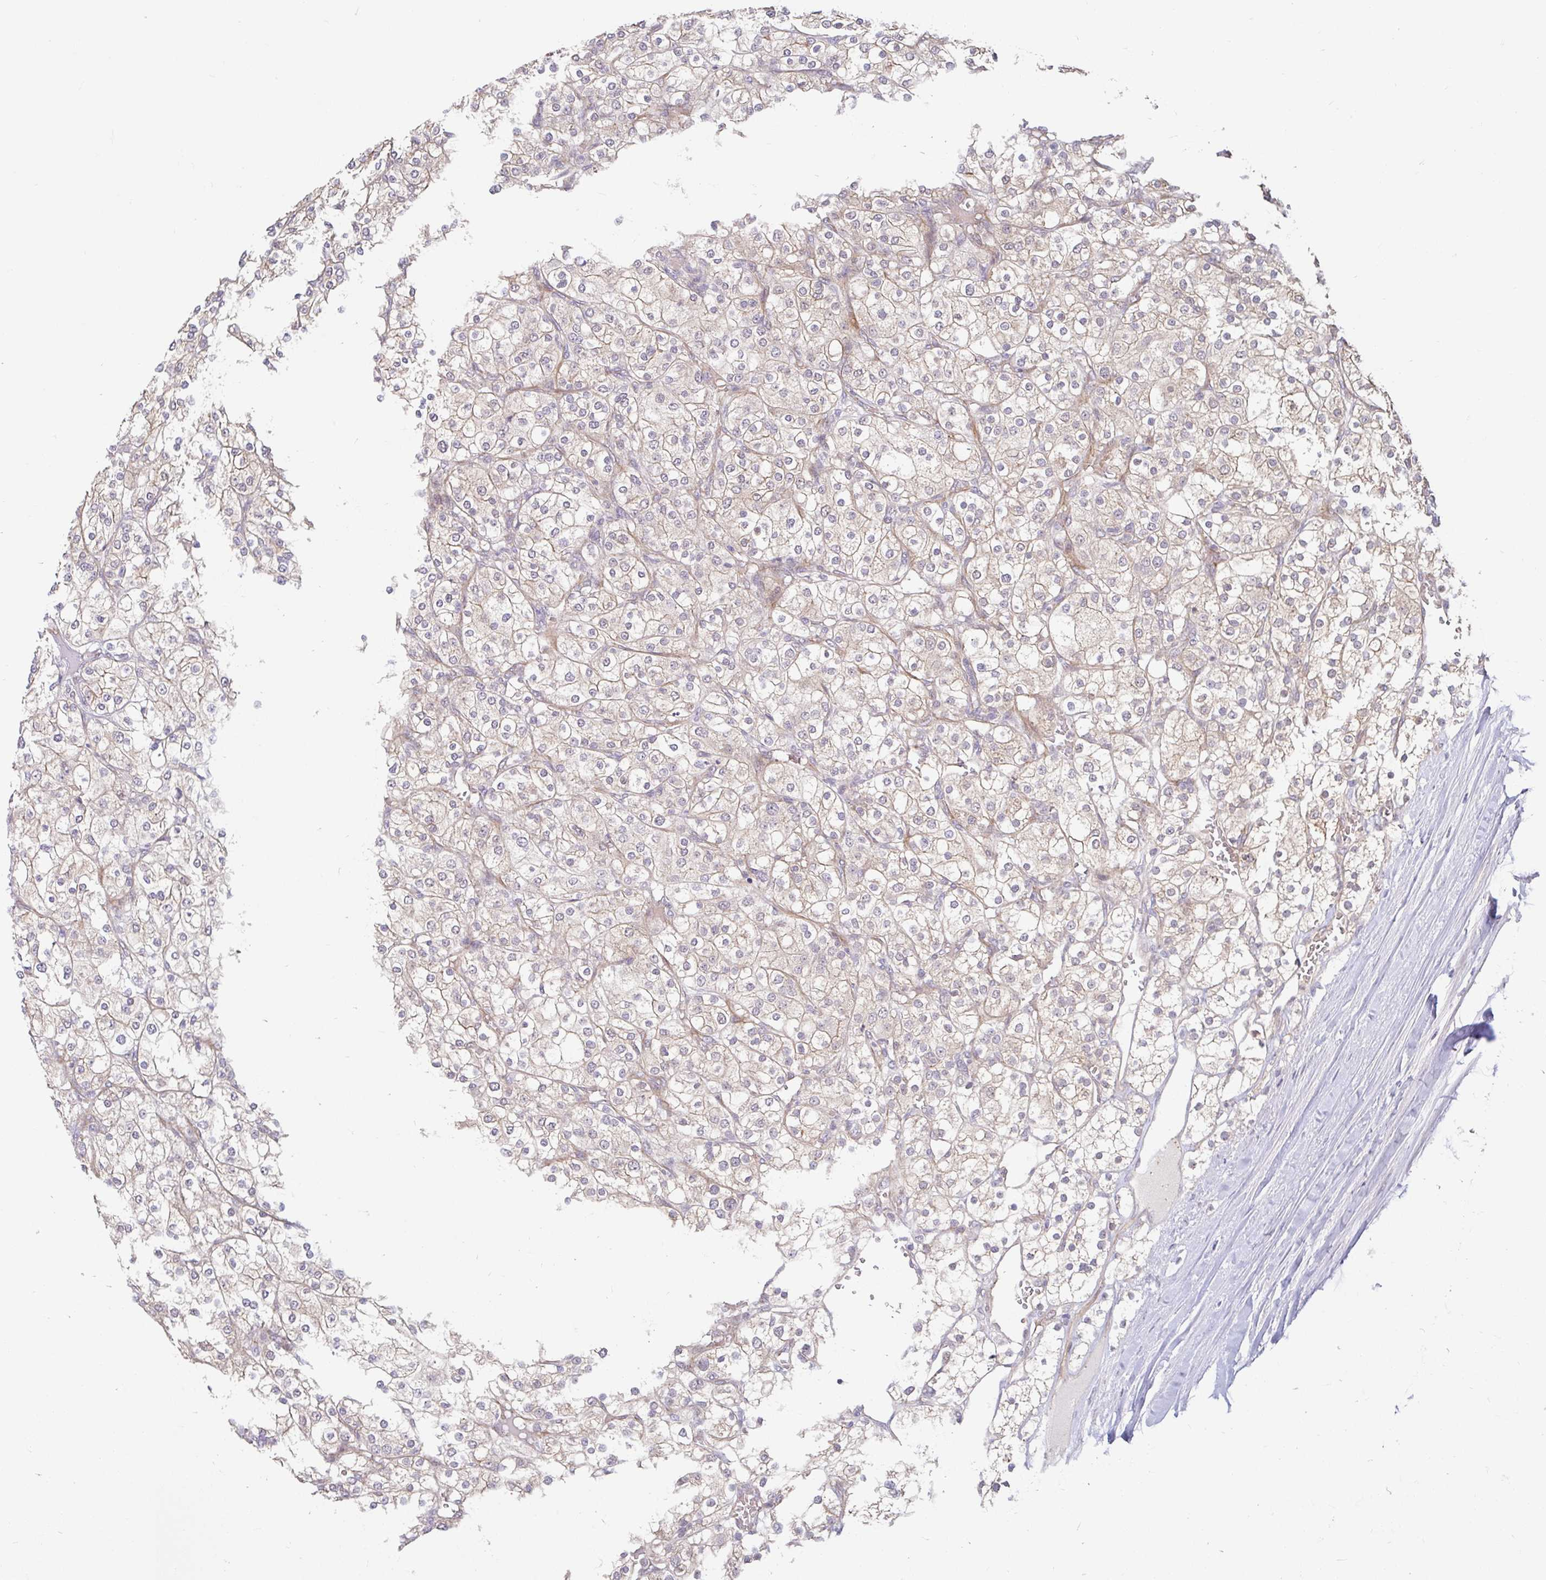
{"staining": {"intensity": "negative", "quantity": "none", "location": "none"}, "tissue": "renal cancer", "cell_type": "Tumor cells", "image_type": "cancer", "snomed": [{"axis": "morphology", "description": "Adenocarcinoma, NOS"}, {"axis": "topography", "description": "Kidney"}], "caption": "This micrograph is of renal cancer (adenocarcinoma) stained with immunohistochemistry (IHC) to label a protein in brown with the nuclei are counter-stained blue. There is no expression in tumor cells.", "gene": "STYXL1", "patient": {"sex": "male", "age": 80}}